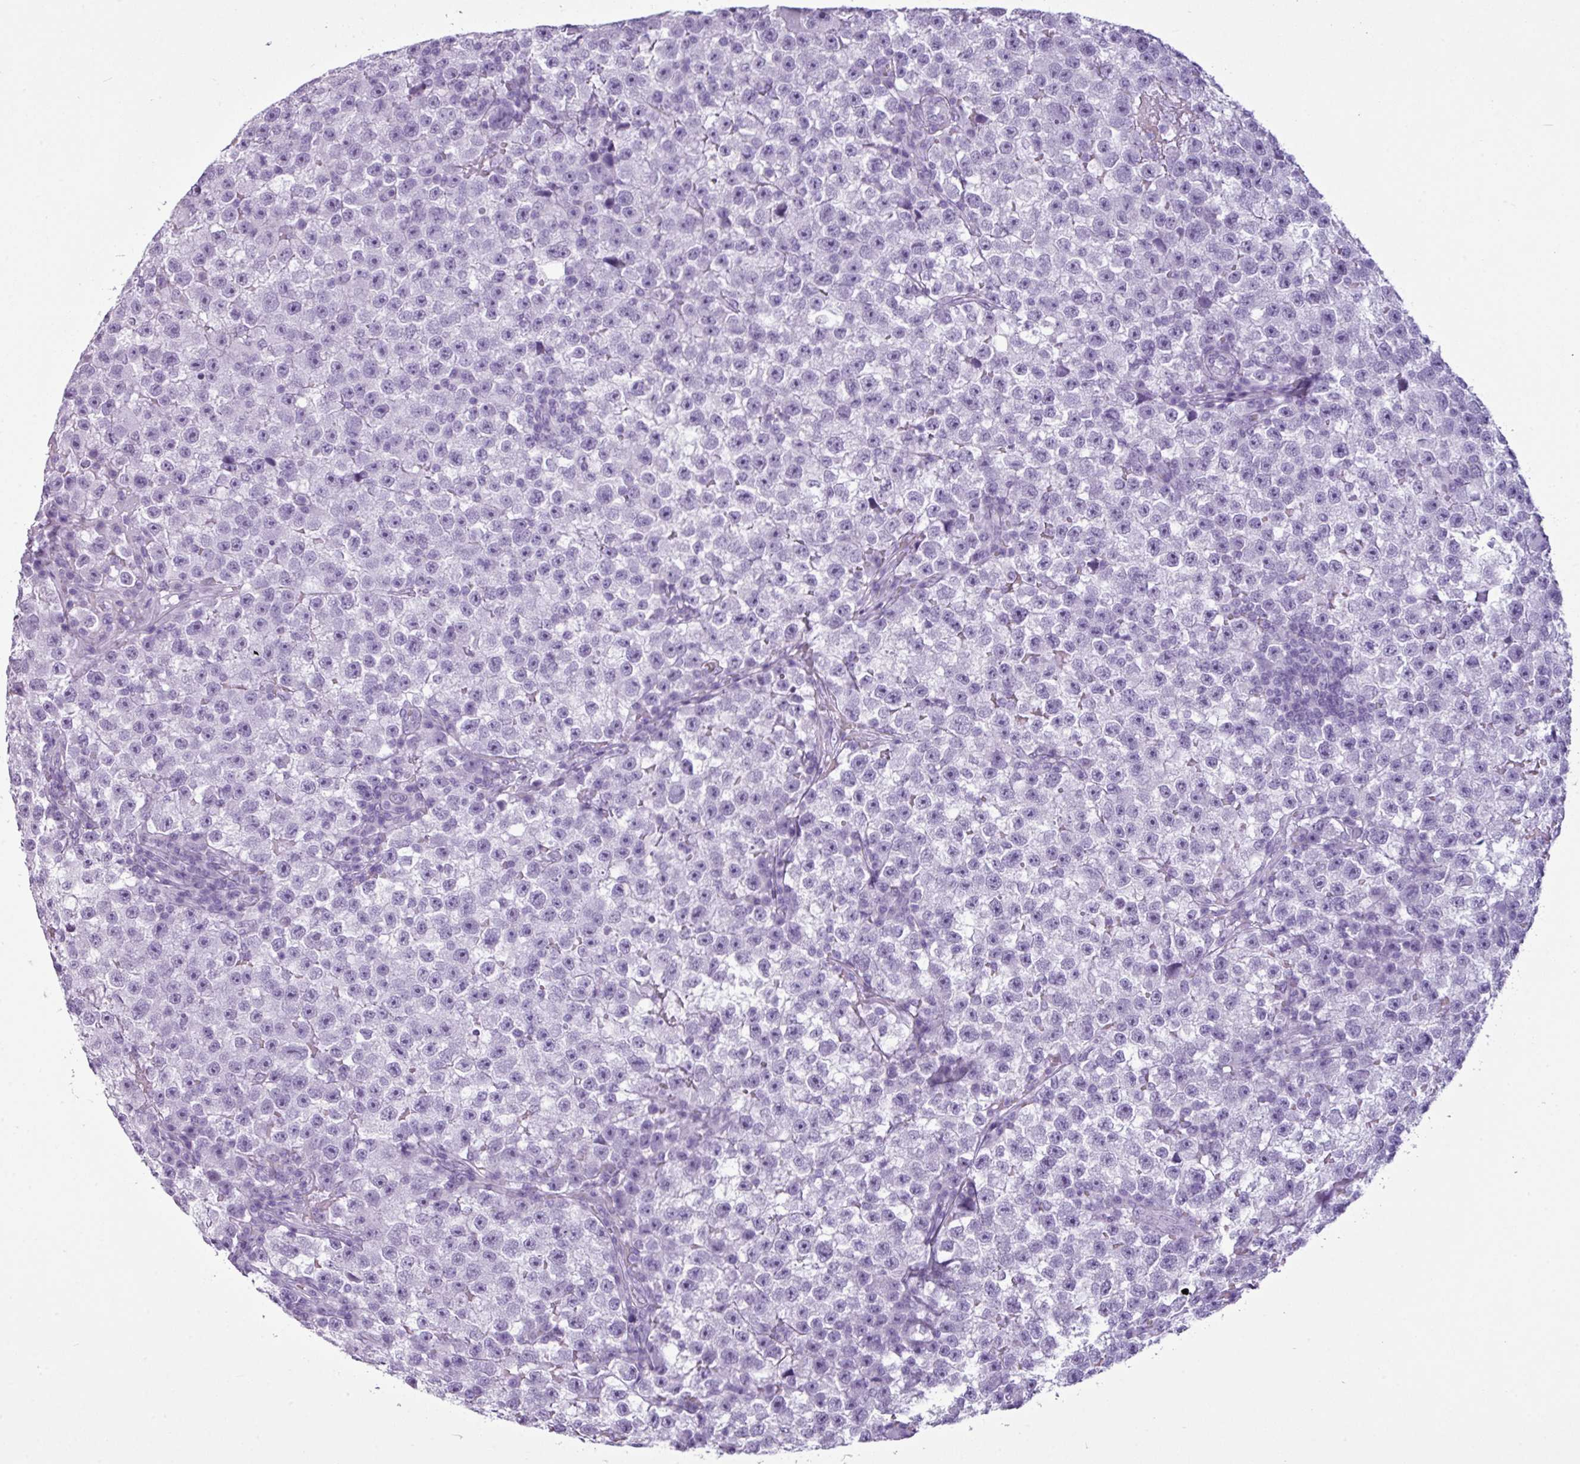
{"staining": {"intensity": "negative", "quantity": "none", "location": "none"}, "tissue": "testis cancer", "cell_type": "Tumor cells", "image_type": "cancer", "snomed": [{"axis": "morphology", "description": "Seminoma, NOS"}, {"axis": "topography", "description": "Testis"}], "caption": "Immunohistochemistry (IHC) micrograph of neoplastic tissue: seminoma (testis) stained with DAB (3,3'-diaminobenzidine) shows no significant protein staining in tumor cells.", "gene": "AMY1B", "patient": {"sex": "male", "age": 22}}